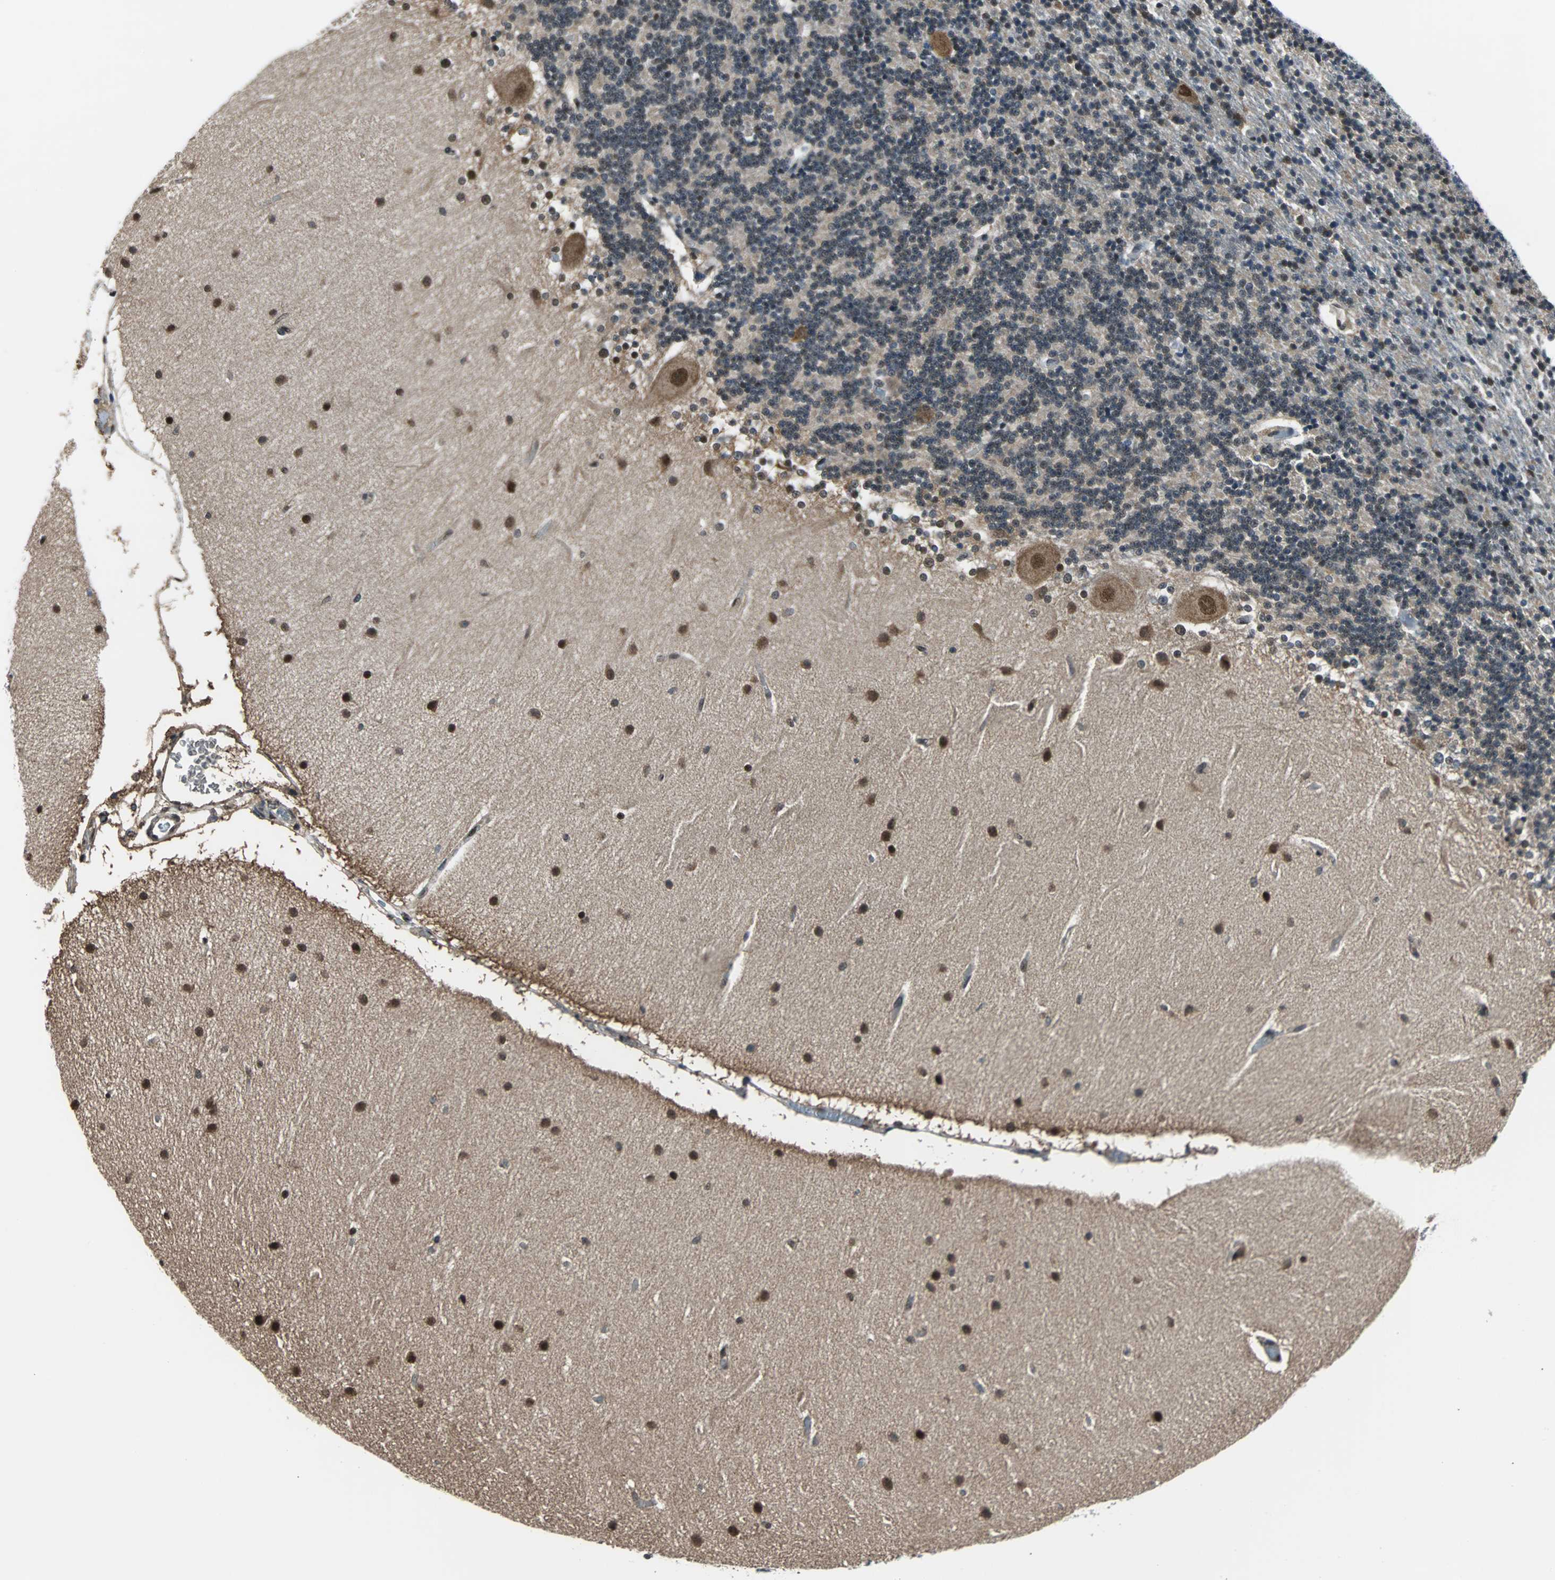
{"staining": {"intensity": "negative", "quantity": "none", "location": "none"}, "tissue": "cerebellum", "cell_type": "Cells in granular layer", "image_type": "normal", "snomed": [{"axis": "morphology", "description": "Normal tissue, NOS"}, {"axis": "topography", "description": "Cerebellum"}], "caption": "IHC of unremarkable human cerebellum exhibits no staining in cells in granular layer.", "gene": "VCP", "patient": {"sex": "female", "age": 54}}